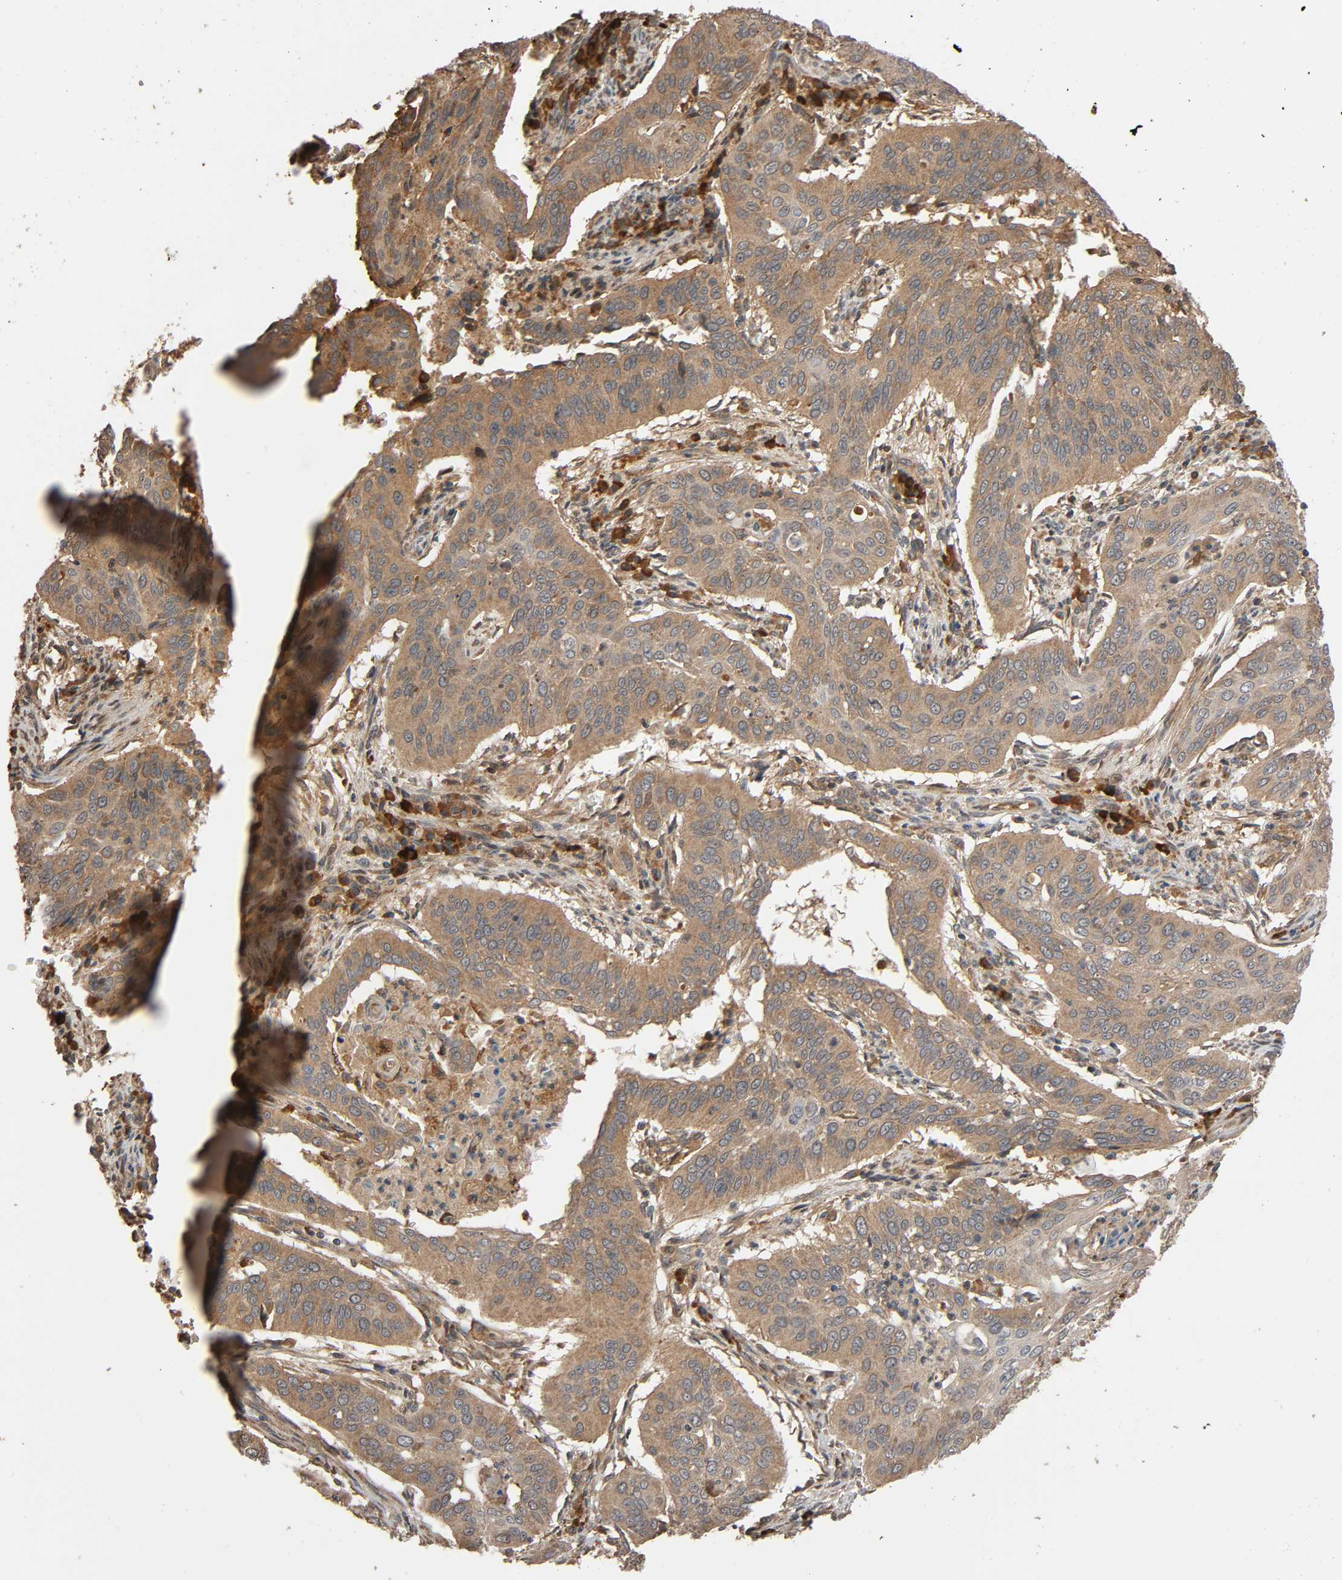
{"staining": {"intensity": "moderate", "quantity": ">75%", "location": "cytoplasmic/membranous"}, "tissue": "cervical cancer", "cell_type": "Tumor cells", "image_type": "cancer", "snomed": [{"axis": "morphology", "description": "Squamous cell carcinoma, NOS"}, {"axis": "topography", "description": "Cervix"}], "caption": "Cervical cancer tissue demonstrates moderate cytoplasmic/membranous positivity in approximately >75% of tumor cells, visualized by immunohistochemistry. (Stains: DAB (3,3'-diaminobenzidine) in brown, nuclei in blue, Microscopy: brightfield microscopy at high magnification).", "gene": "MAP3K8", "patient": {"sex": "female", "age": 39}}